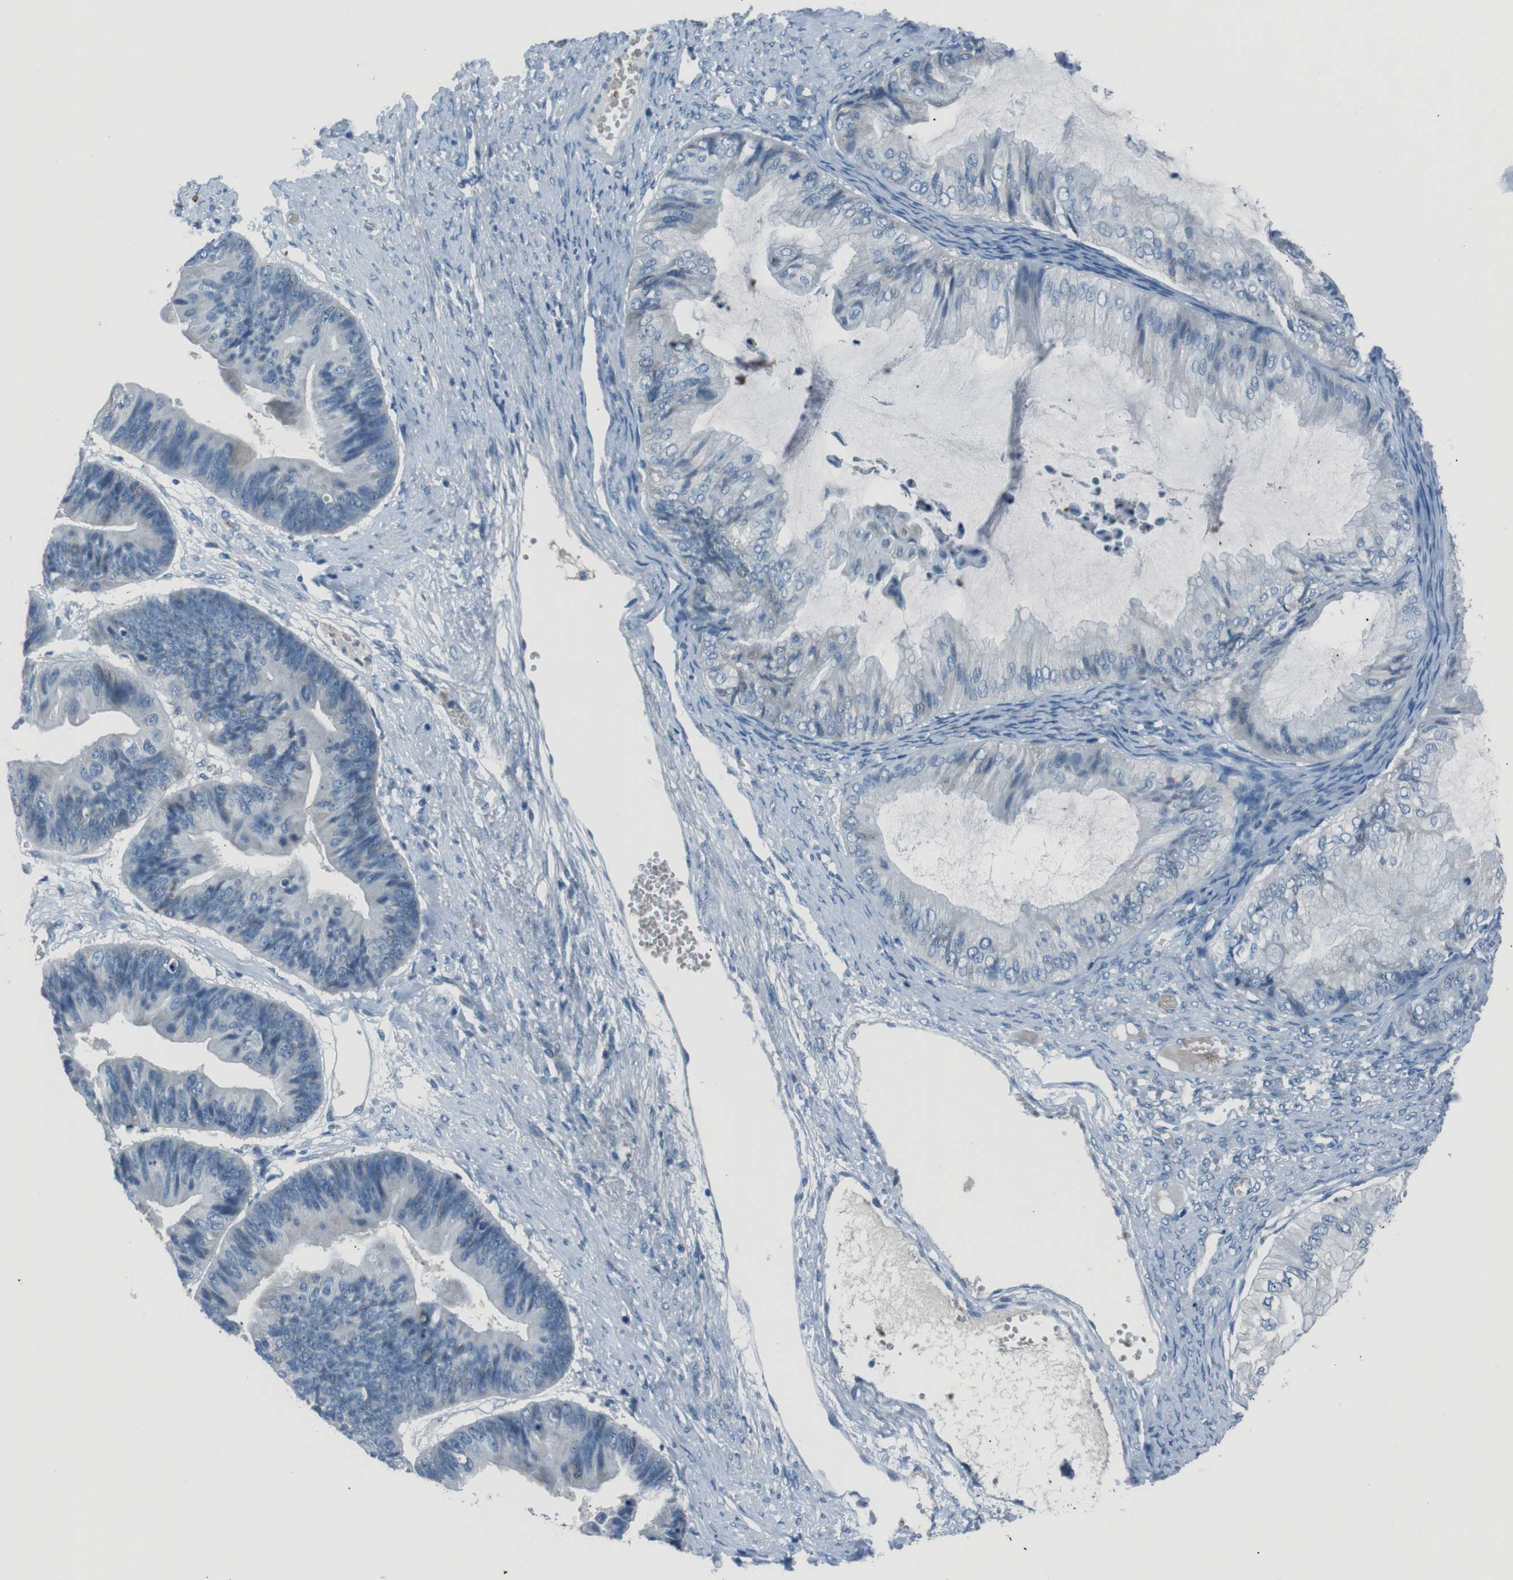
{"staining": {"intensity": "negative", "quantity": "none", "location": "none"}, "tissue": "ovarian cancer", "cell_type": "Tumor cells", "image_type": "cancer", "snomed": [{"axis": "morphology", "description": "Cystadenocarcinoma, mucinous, NOS"}, {"axis": "topography", "description": "Ovary"}], "caption": "Ovarian cancer (mucinous cystadenocarcinoma) was stained to show a protein in brown. There is no significant expression in tumor cells.", "gene": "ST6GAL1", "patient": {"sex": "female", "age": 61}}